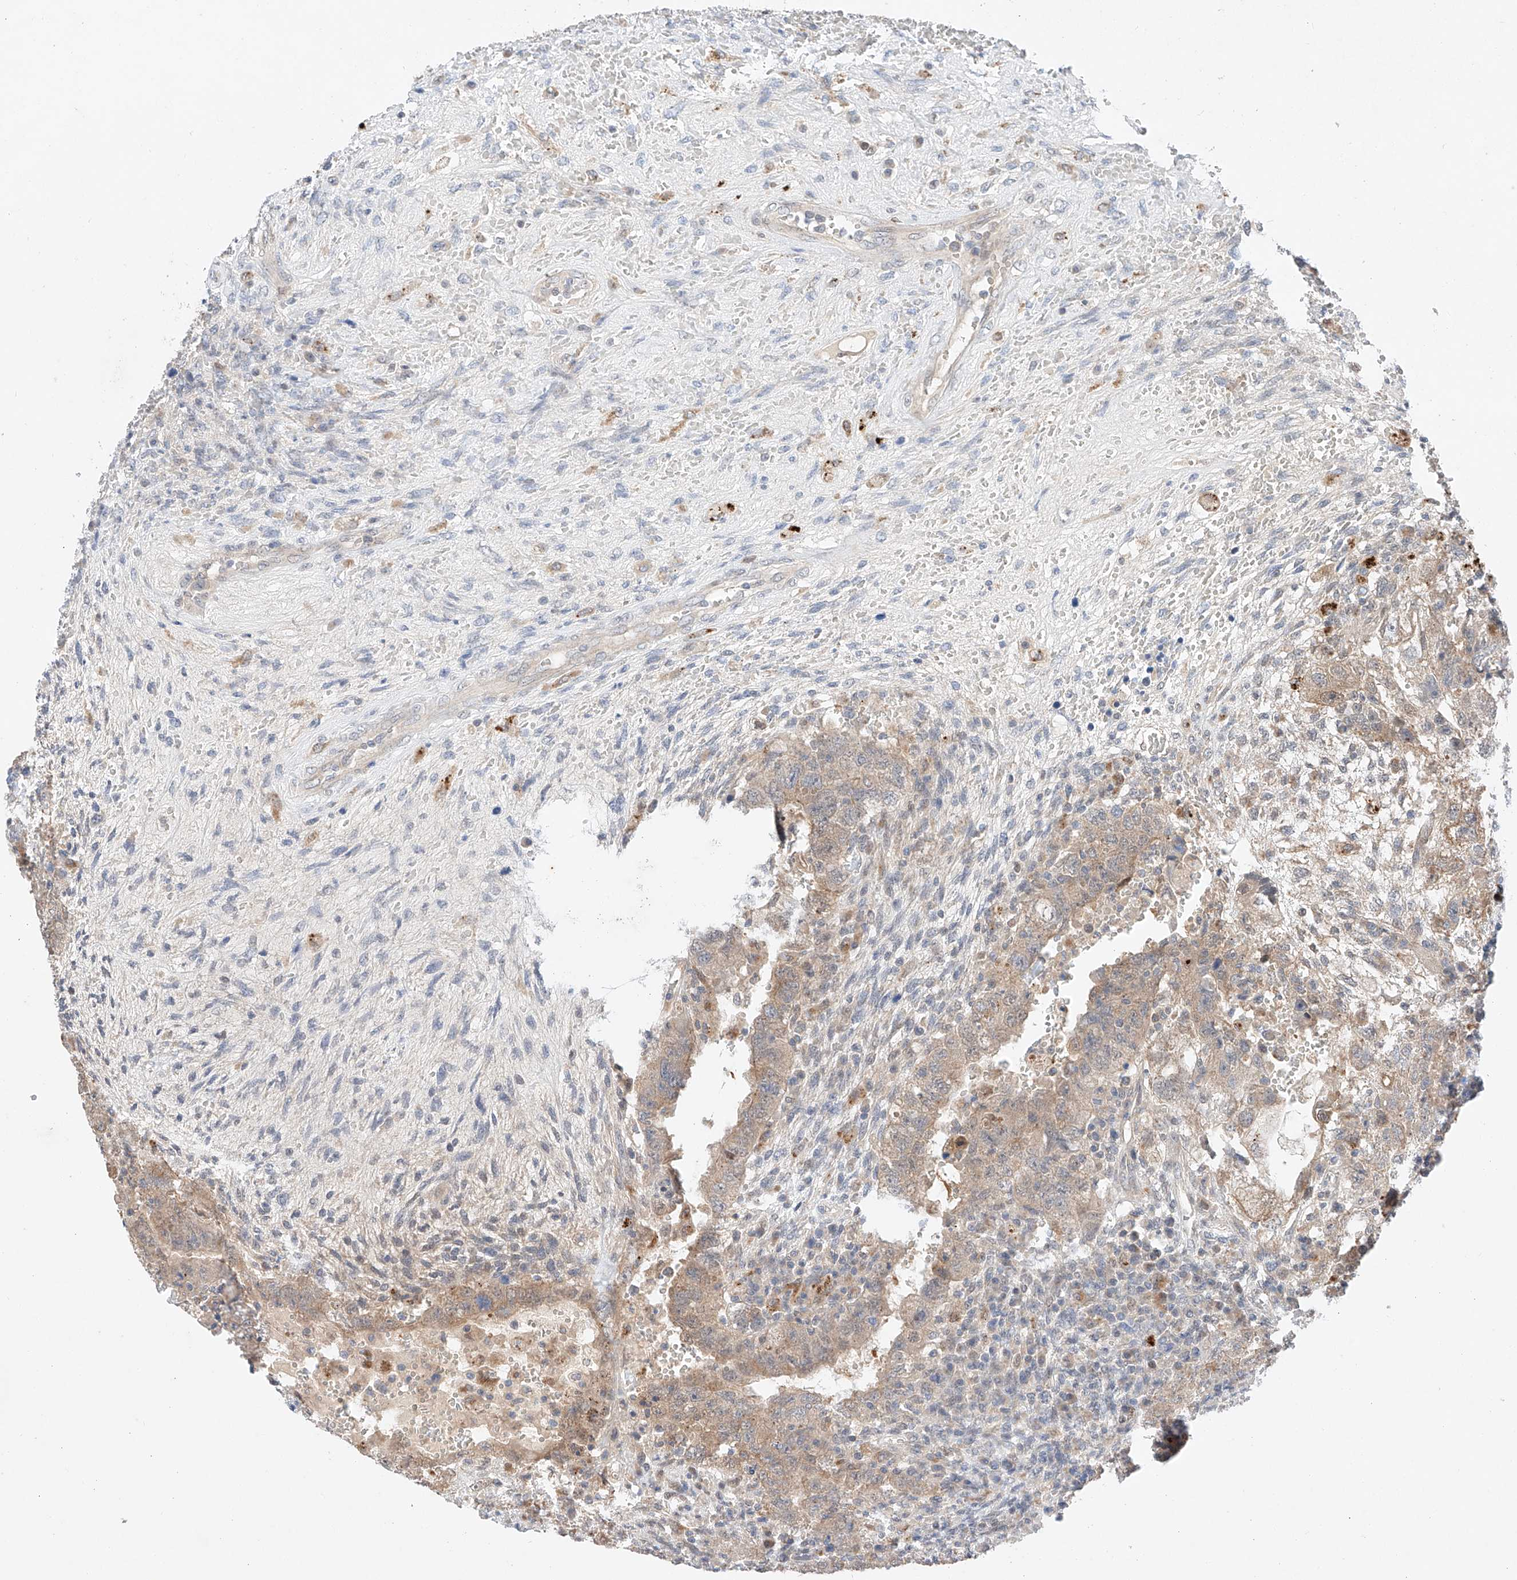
{"staining": {"intensity": "weak", "quantity": ">75%", "location": "cytoplasmic/membranous"}, "tissue": "testis cancer", "cell_type": "Tumor cells", "image_type": "cancer", "snomed": [{"axis": "morphology", "description": "Carcinoma, Embryonal, NOS"}, {"axis": "topography", "description": "Testis"}], "caption": "There is low levels of weak cytoplasmic/membranous positivity in tumor cells of testis cancer (embryonal carcinoma), as demonstrated by immunohistochemical staining (brown color).", "gene": "GCNT1", "patient": {"sex": "male", "age": 26}}